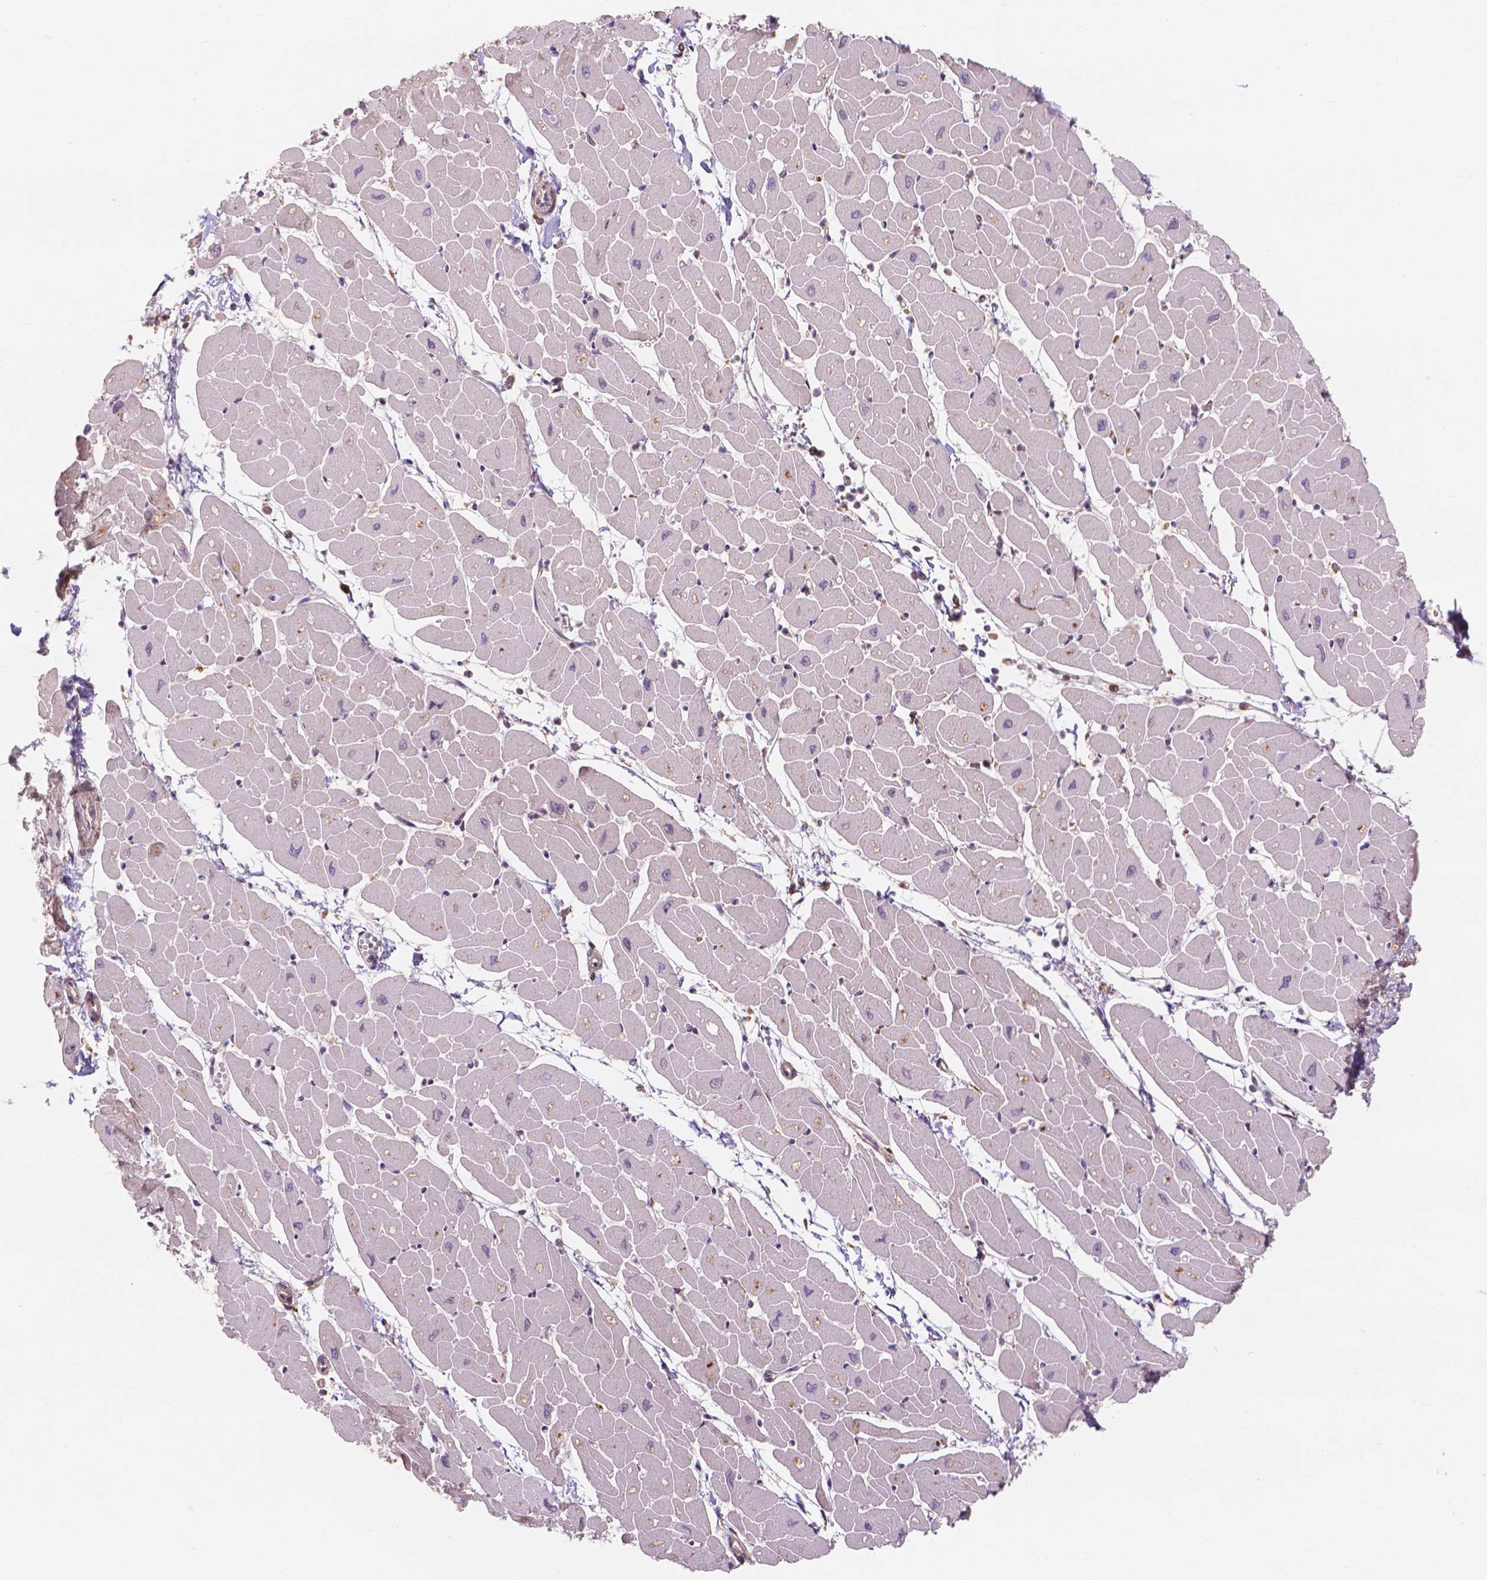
{"staining": {"intensity": "weak", "quantity": ">75%", "location": "cytoplasmic/membranous"}, "tissue": "heart muscle", "cell_type": "Cardiomyocytes", "image_type": "normal", "snomed": [{"axis": "morphology", "description": "Normal tissue, NOS"}, {"axis": "topography", "description": "Heart"}], "caption": "DAB (3,3'-diaminobenzidine) immunohistochemical staining of unremarkable human heart muscle exhibits weak cytoplasmic/membranous protein staining in approximately >75% of cardiomyocytes.", "gene": "TAB2", "patient": {"sex": "male", "age": 57}}